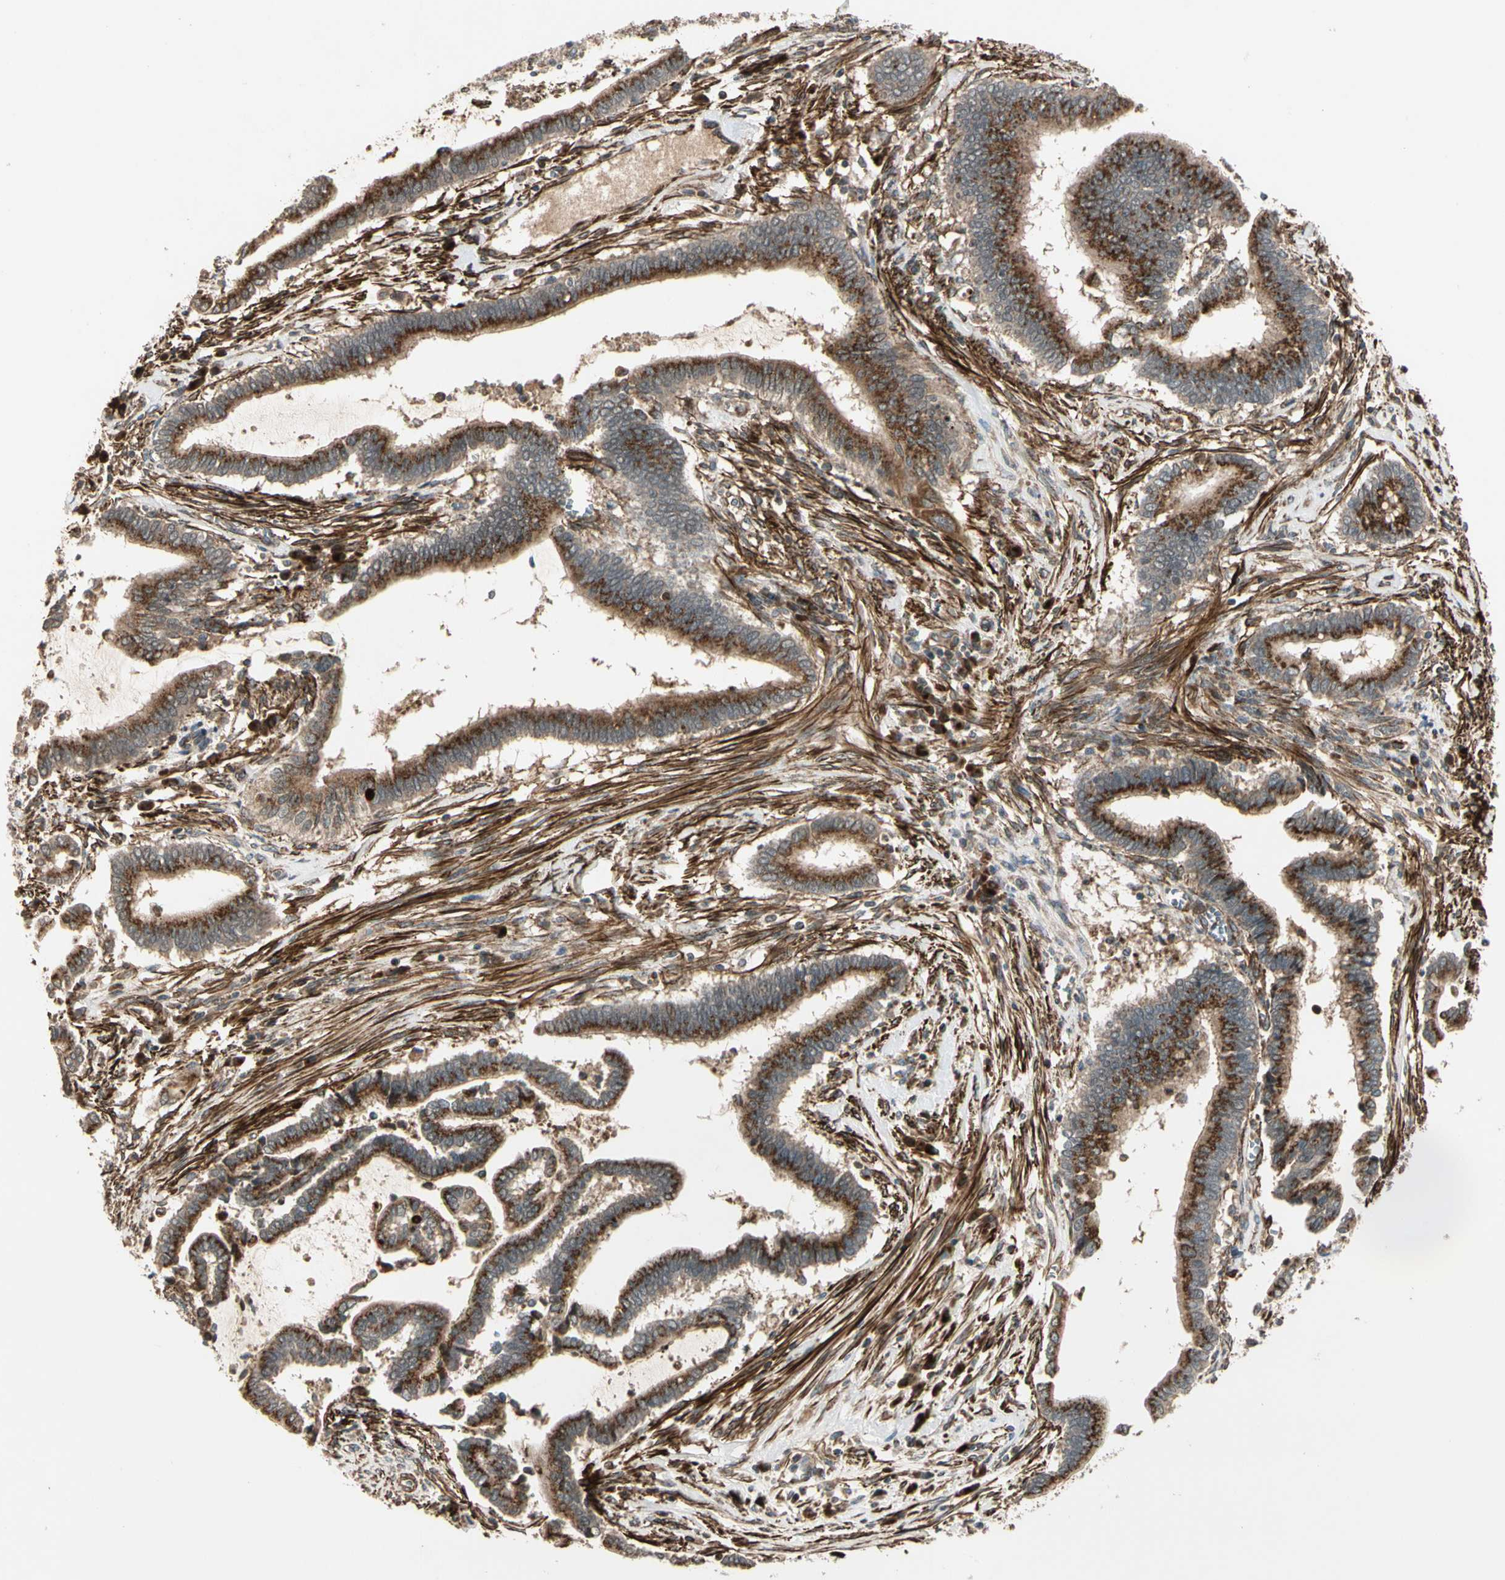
{"staining": {"intensity": "strong", "quantity": ">75%", "location": "cytoplasmic/membranous"}, "tissue": "cervical cancer", "cell_type": "Tumor cells", "image_type": "cancer", "snomed": [{"axis": "morphology", "description": "Adenocarcinoma, NOS"}, {"axis": "topography", "description": "Cervix"}], "caption": "Cervical cancer stained for a protein (brown) displays strong cytoplasmic/membranous positive positivity in approximately >75% of tumor cells.", "gene": "GCK", "patient": {"sex": "female", "age": 44}}